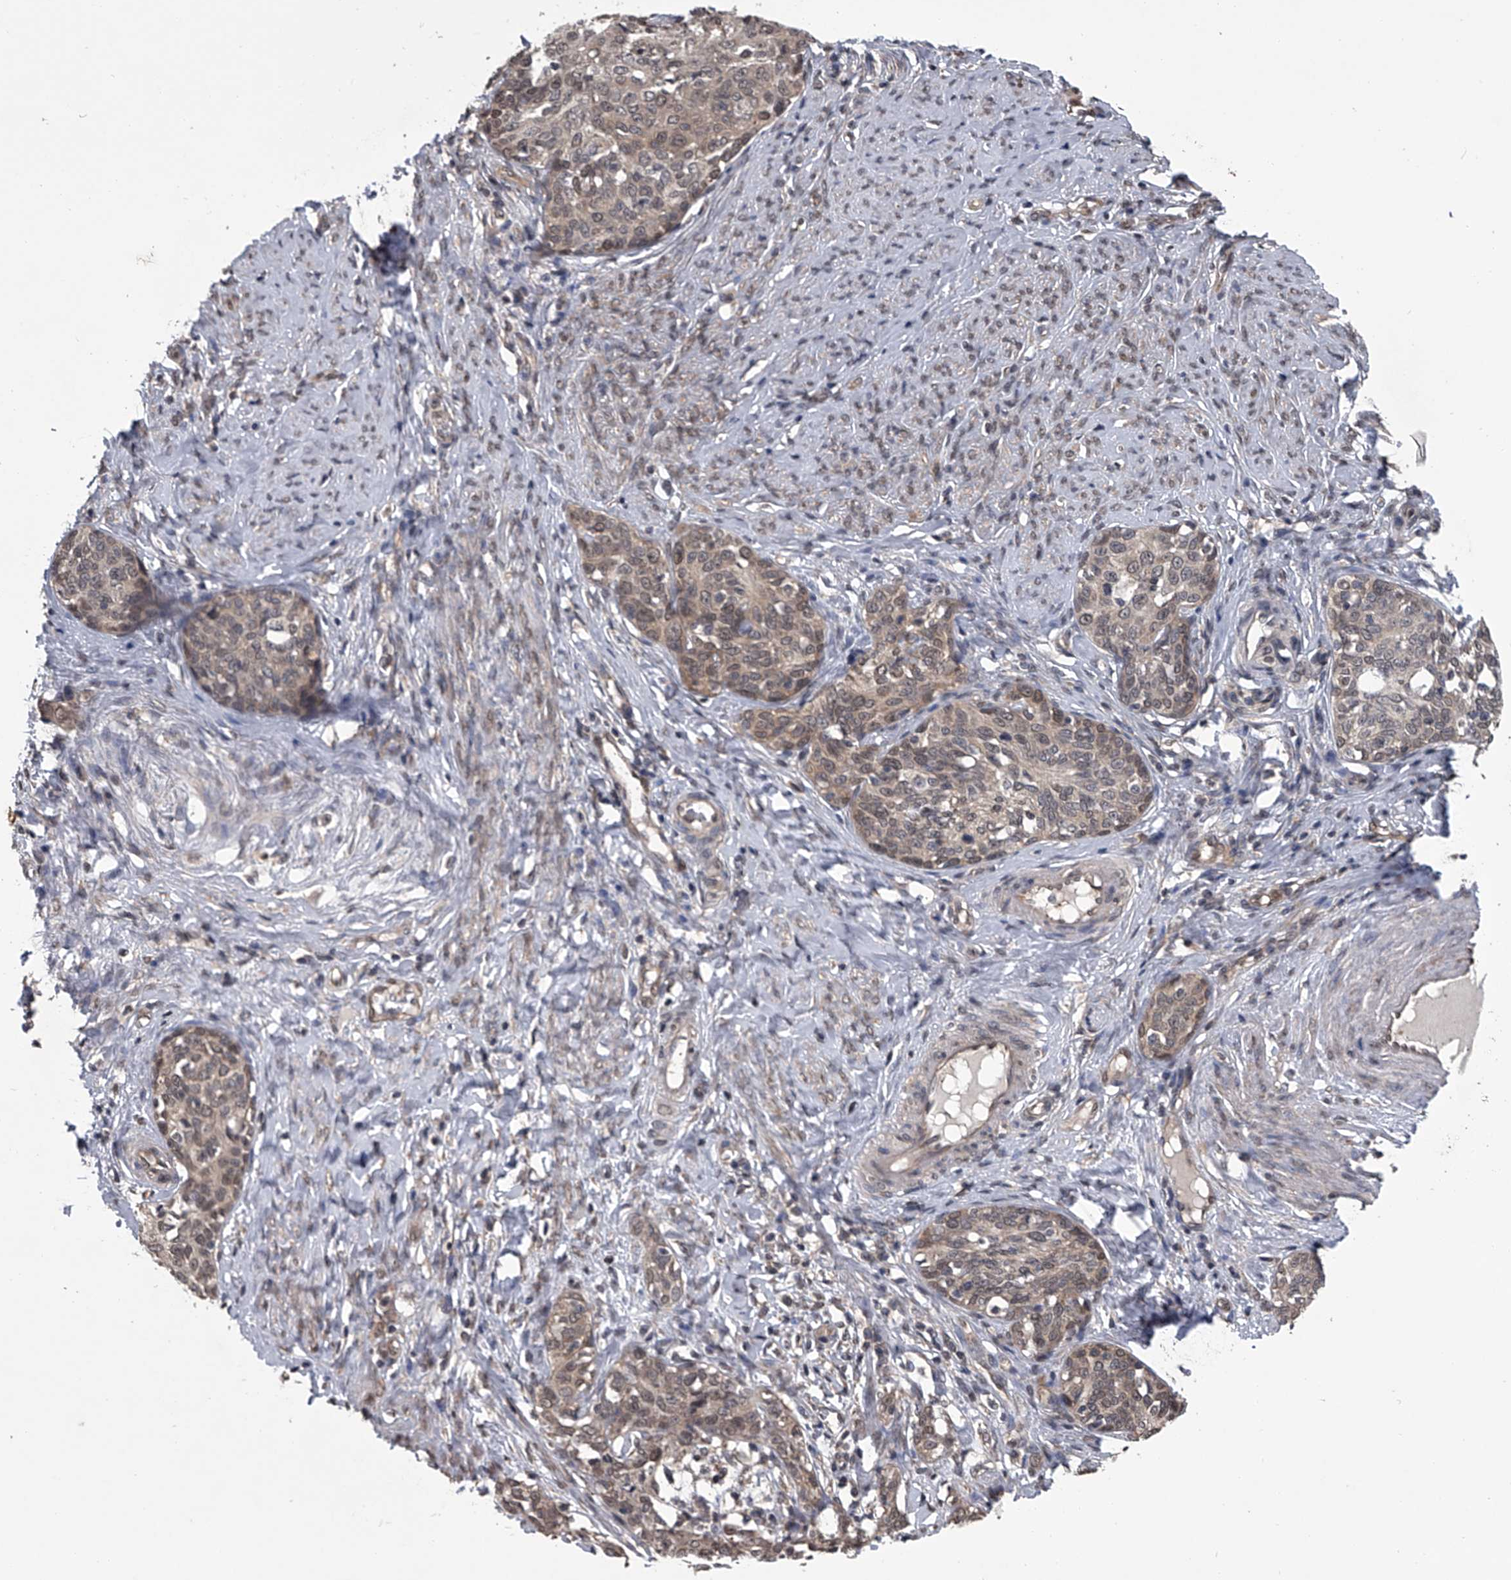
{"staining": {"intensity": "weak", "quantity": ">75%", "location": "cytoplasmic/membranous,nuclear"}, "tissue": "cervical cancer", "cell_type": "Tumor cells", "image_type": "cancer", "snomed": [{"axis": "morphology", "description": "Squamous cell carcinoma, NOS"}, {"axis": "morphology", "description": "Adenocarcinoma, NOS"}, {"axis": "topography", "description": "Cervix"}], "caption": "Cervical cancer stained with DAB (3,3'-diaminobenzidine) IHC exhibits low levels of weak cytoplasmic/membranous and nuclear expression in approximately >75% of tumor cells.", "gene": "TSNAX", "patient": {"sex": "female", "age": 52}}